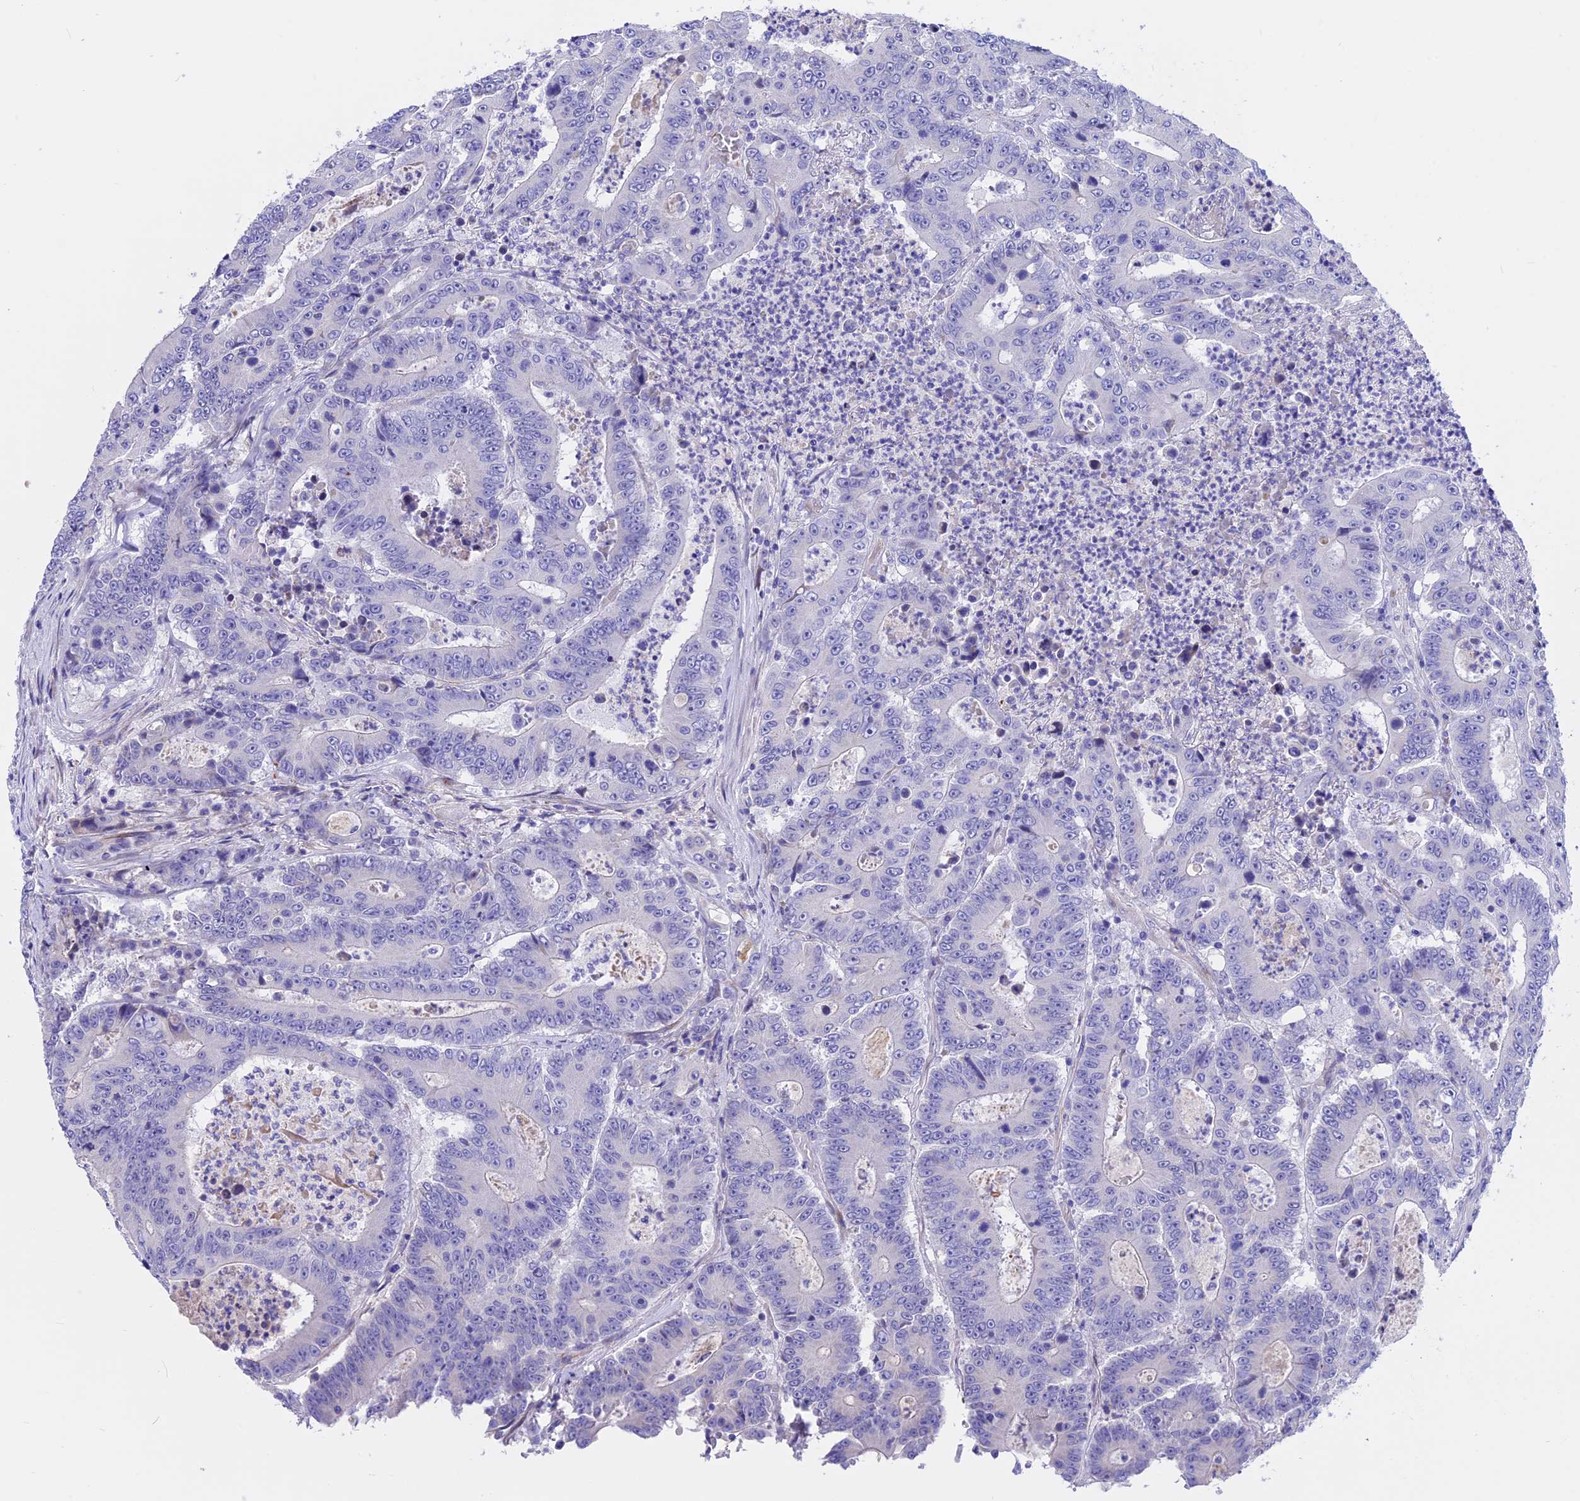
{"staining": {"intensity": "negative", "quantity": "none", "location": "none"}, "tissue": "colorectal cancer", "cell_type": "Tumor cells", "image_type": "cancer", "snomed": [{"axis": "morphology", "description": "Adenocarcinoma, NOS"}, {"axis": "topography", "description": "Colon"}], "caption": "This is an immunohistochemistry histopathology image of human colorectal cancer (adenocarcinoma). There is no expression in tumor cells.", "gene": "TMEM138", "patient": {"sex": "male", "age": 83}}